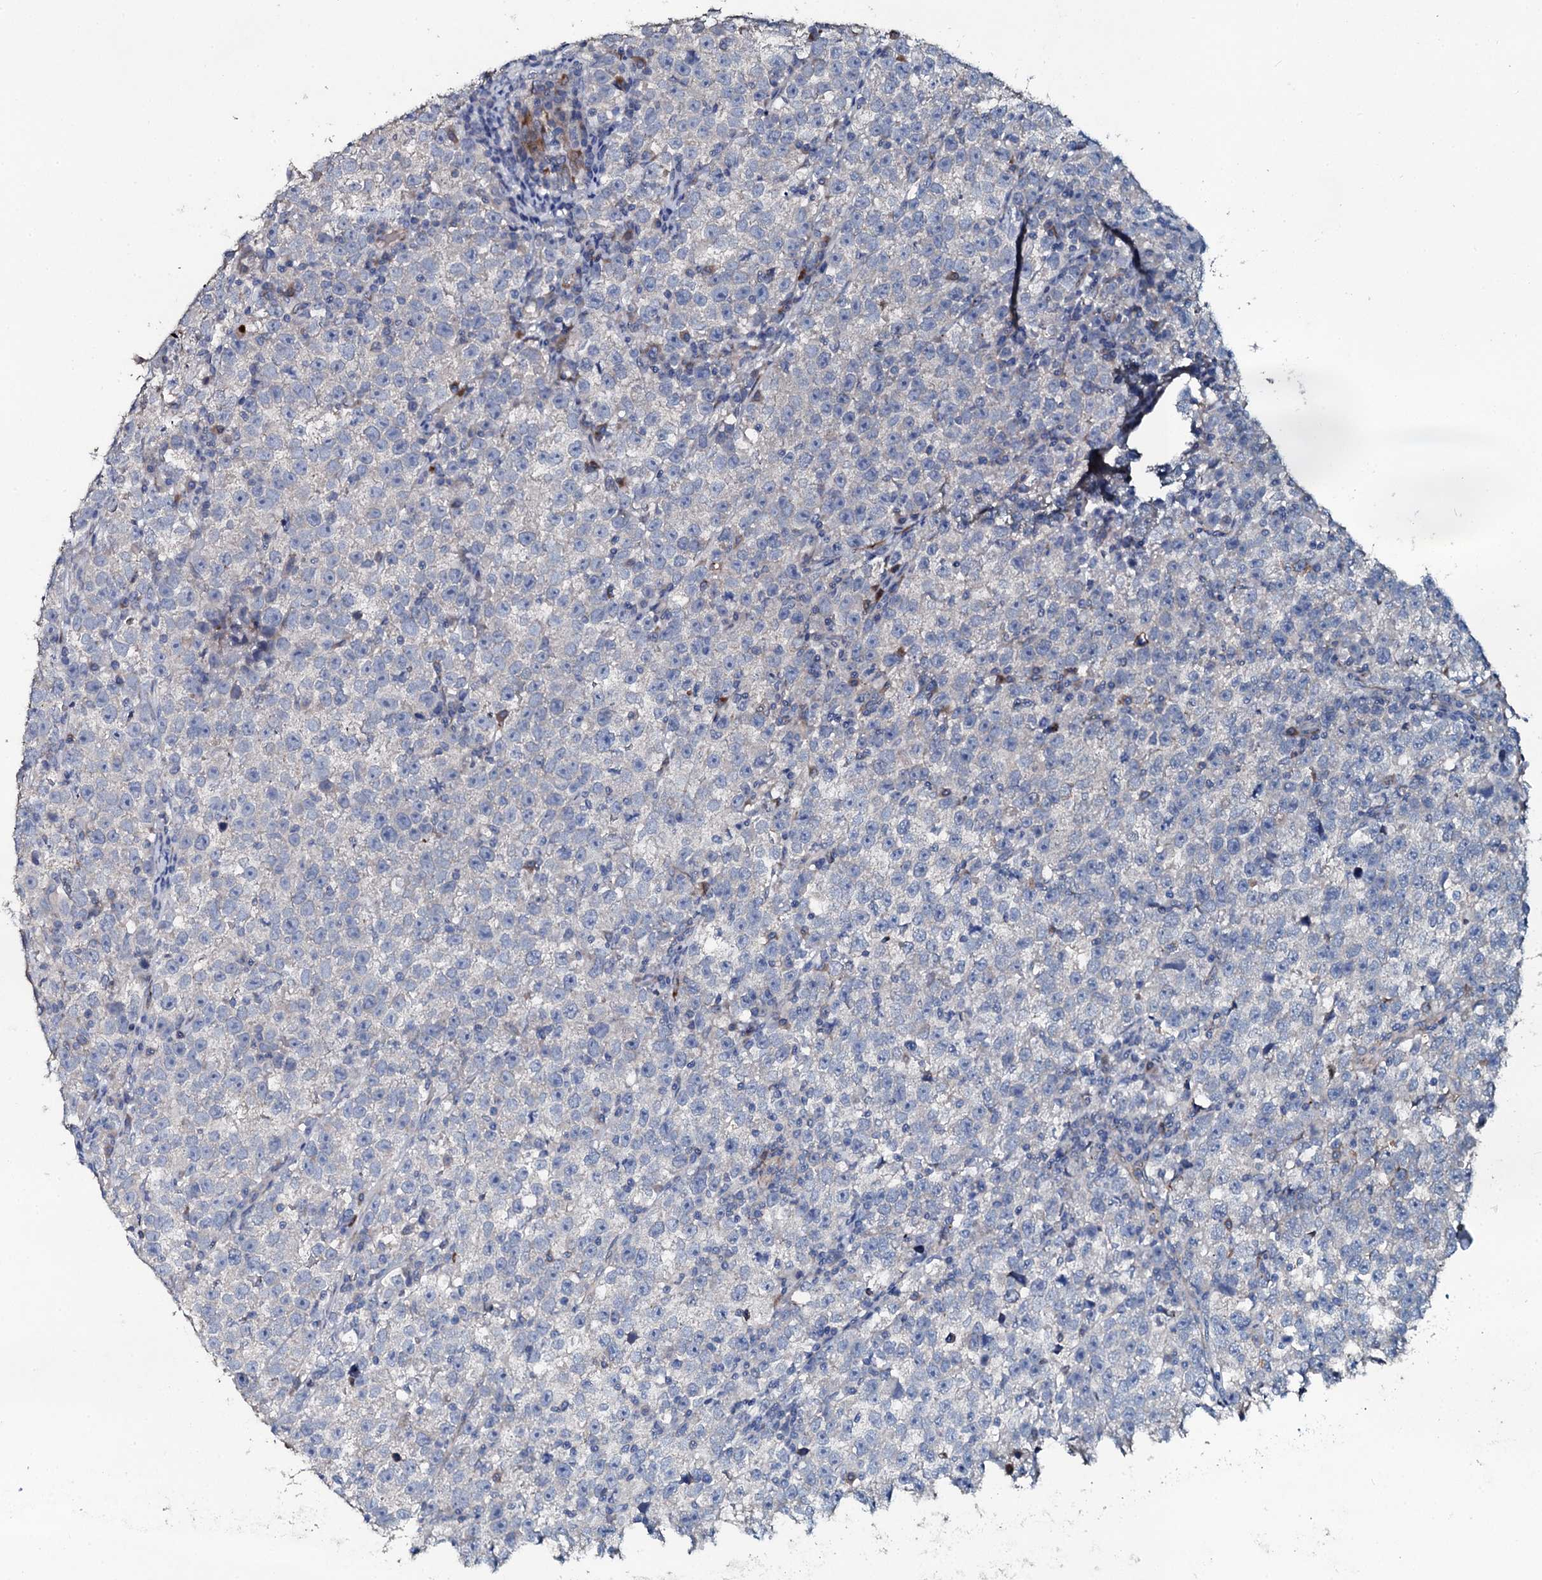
{"staining": {"intensity": "negative", "quantity": "none", "location": "none"}, "tissue": "testis cancer", "cell_type": "Tumor cells", "image_type": "cancer", "snomed": [{"axis": "morphology", "description": "Normal tissue, NOS"}, {"axis": "morphology", "description": "Seminoma, NOS"}, {"axis": "topography", "description": "Testis"}], "caption": "Testis cancer (seminoma) was stained to show a protein in brown. There is no significant positivity in tumor cells. Nuclei are stained in blue.", "gene": "IL12B", "patient": {"sex": "male", "age": 43}}